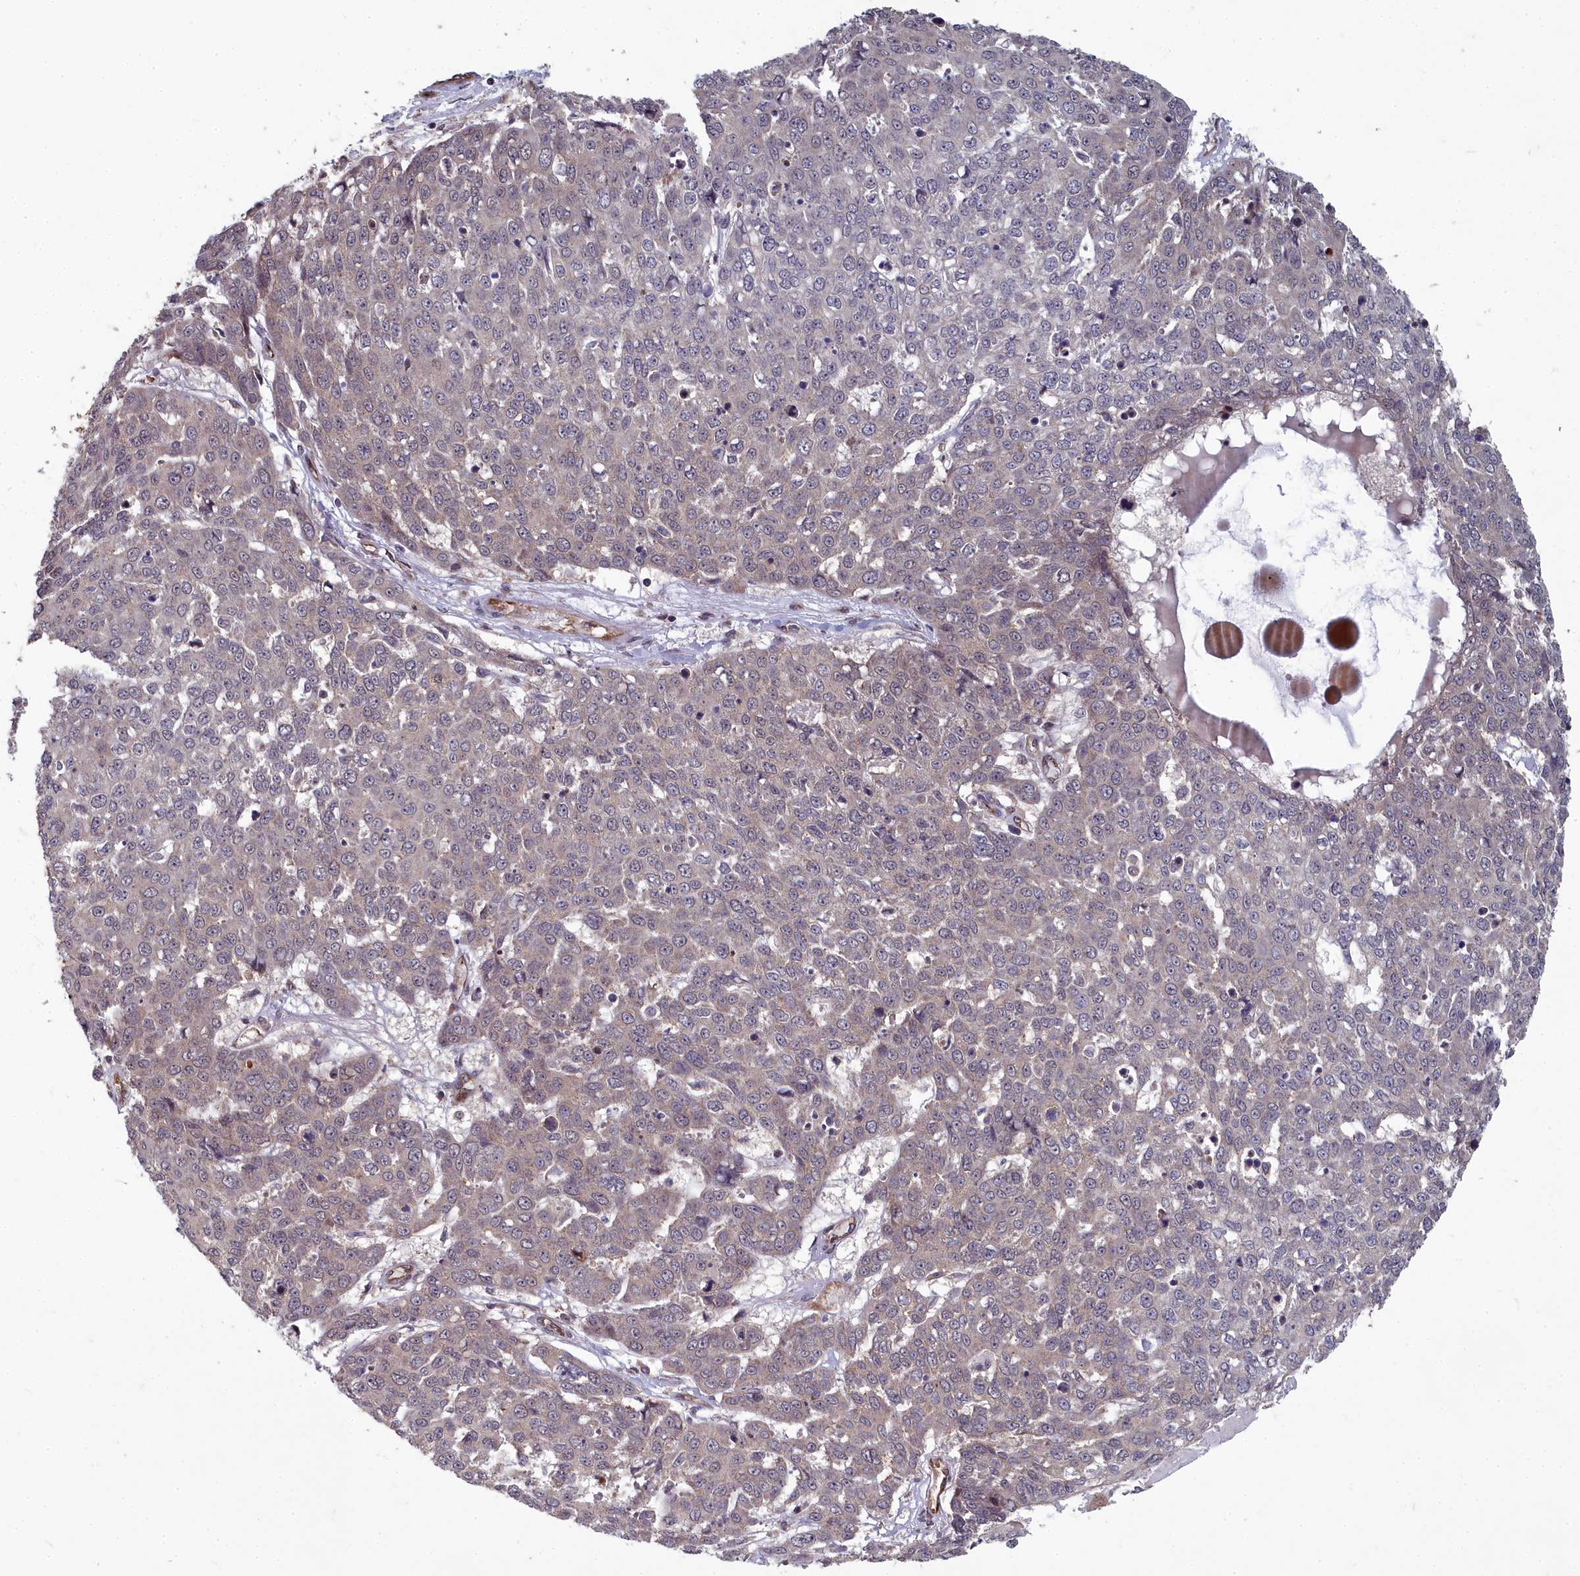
{"staining": {"intensity": "weak", "quantity": "<25%", "location": "cytoplasmic/membranous"}, "tissue": "skin cancer", "cell_type": "Tumor cells", "image_type": "cancer", "snomed": [{"axis": "morphology", "description": "Squamous cell carcinoma, NOS"}, {"axis": "topography", "description": "Skin"}], "caption": "Skin cancer (squamous cell carcinoma) stained for a protein using IHC demonstrates no staining tumor cells.", "gene": "TSPYL4", "patient": {"sex": "male", "age": 71}}